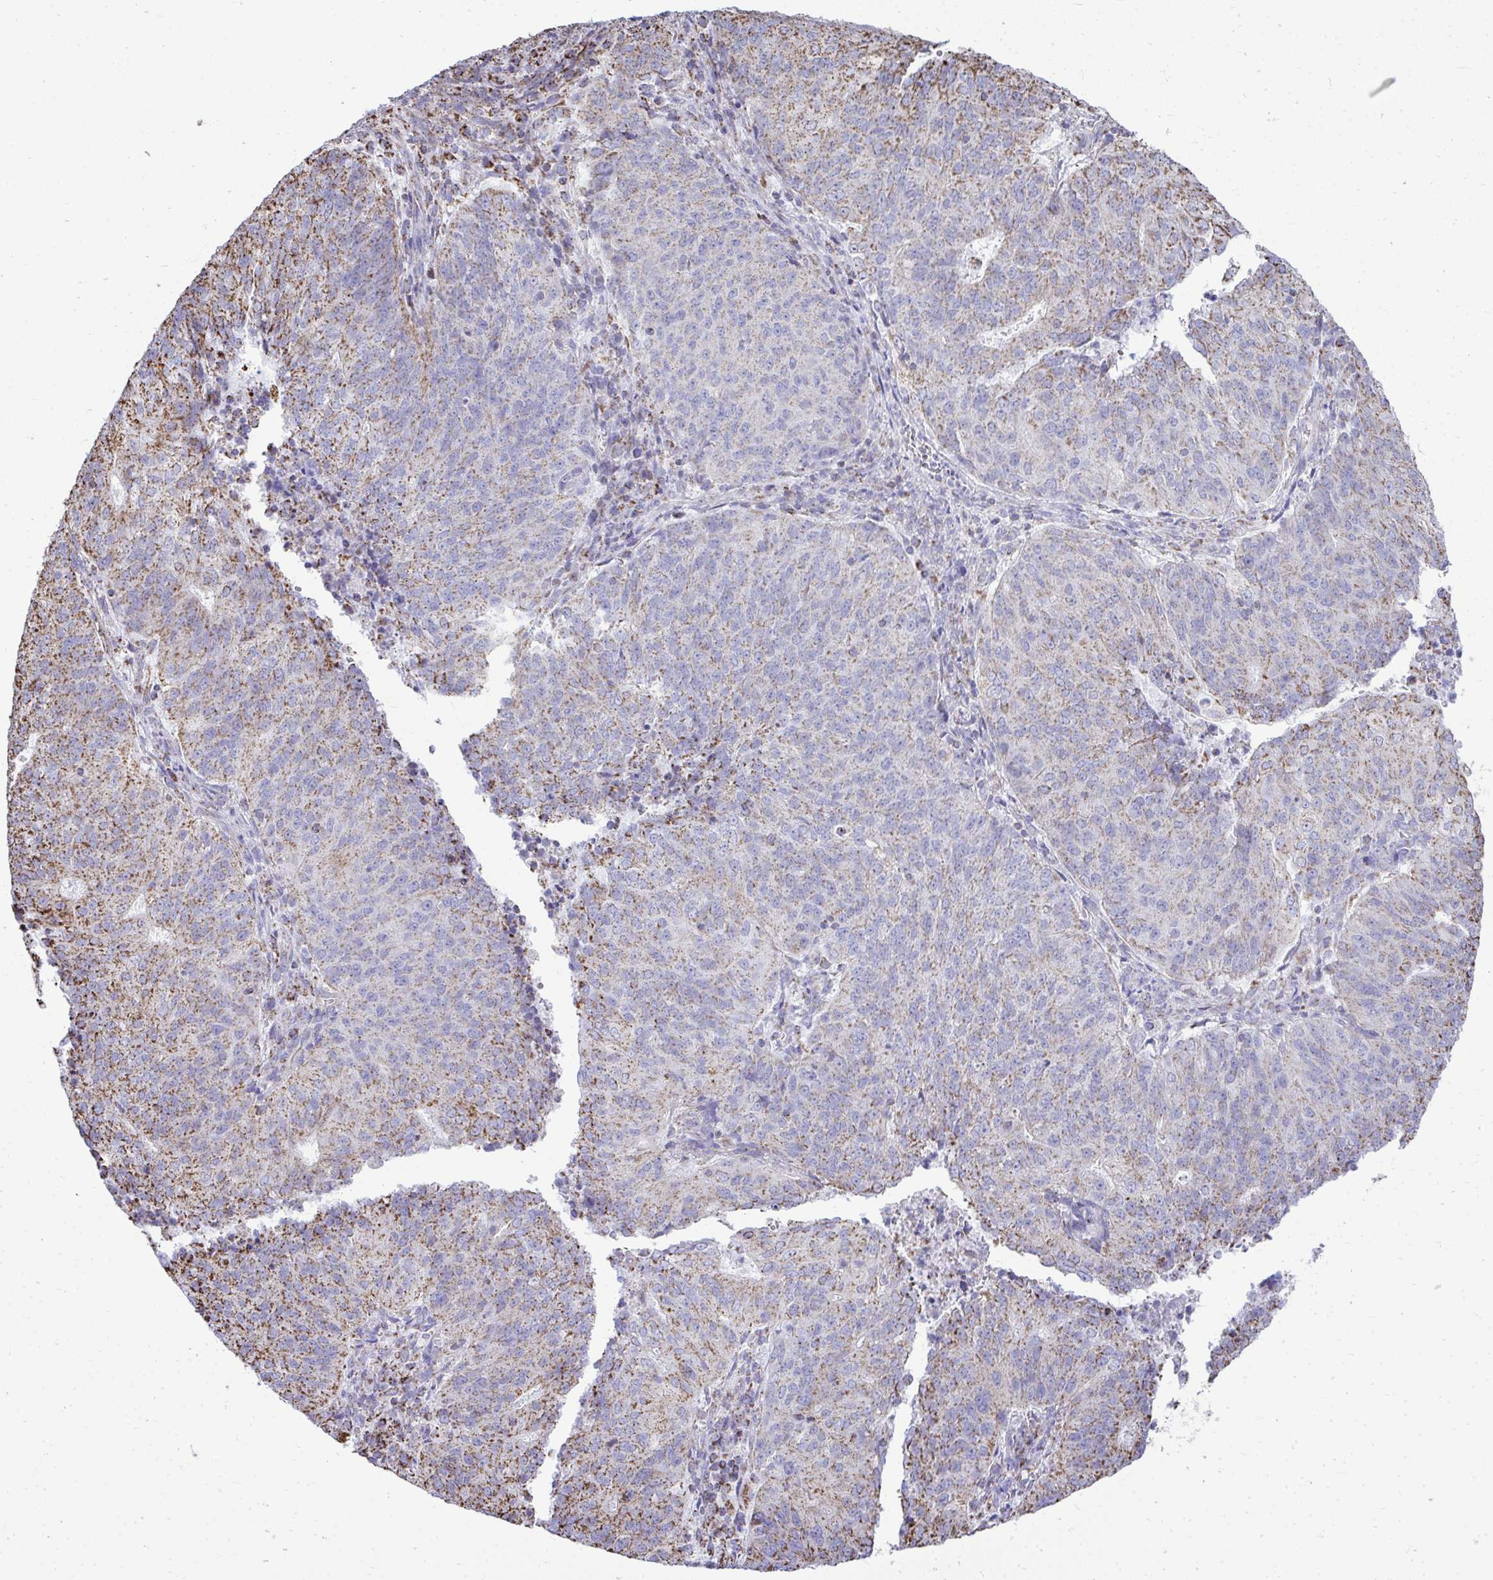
{"staining": {"intensity": "moderate", "quantity": "<25%", "location": "cytoplasmic/membranous"}, "tissue": "endometrial cancer", "cell_type": "Tumor cells", "image_type": "cancer", "snomed": [{"axis": "morphology", "description": "Adenocarcinoma, NOS"}, {"axis": "topography", "description": "Endometrium"}], "caption": "Protein staining of endometrial adenocarcinoma tissue exhibits moderate cytoplasmic/membranous positivity in approximately <25% of tumor cells.", "gene": "MPZL2", "patient": {"sex": "female", "age": 82}}